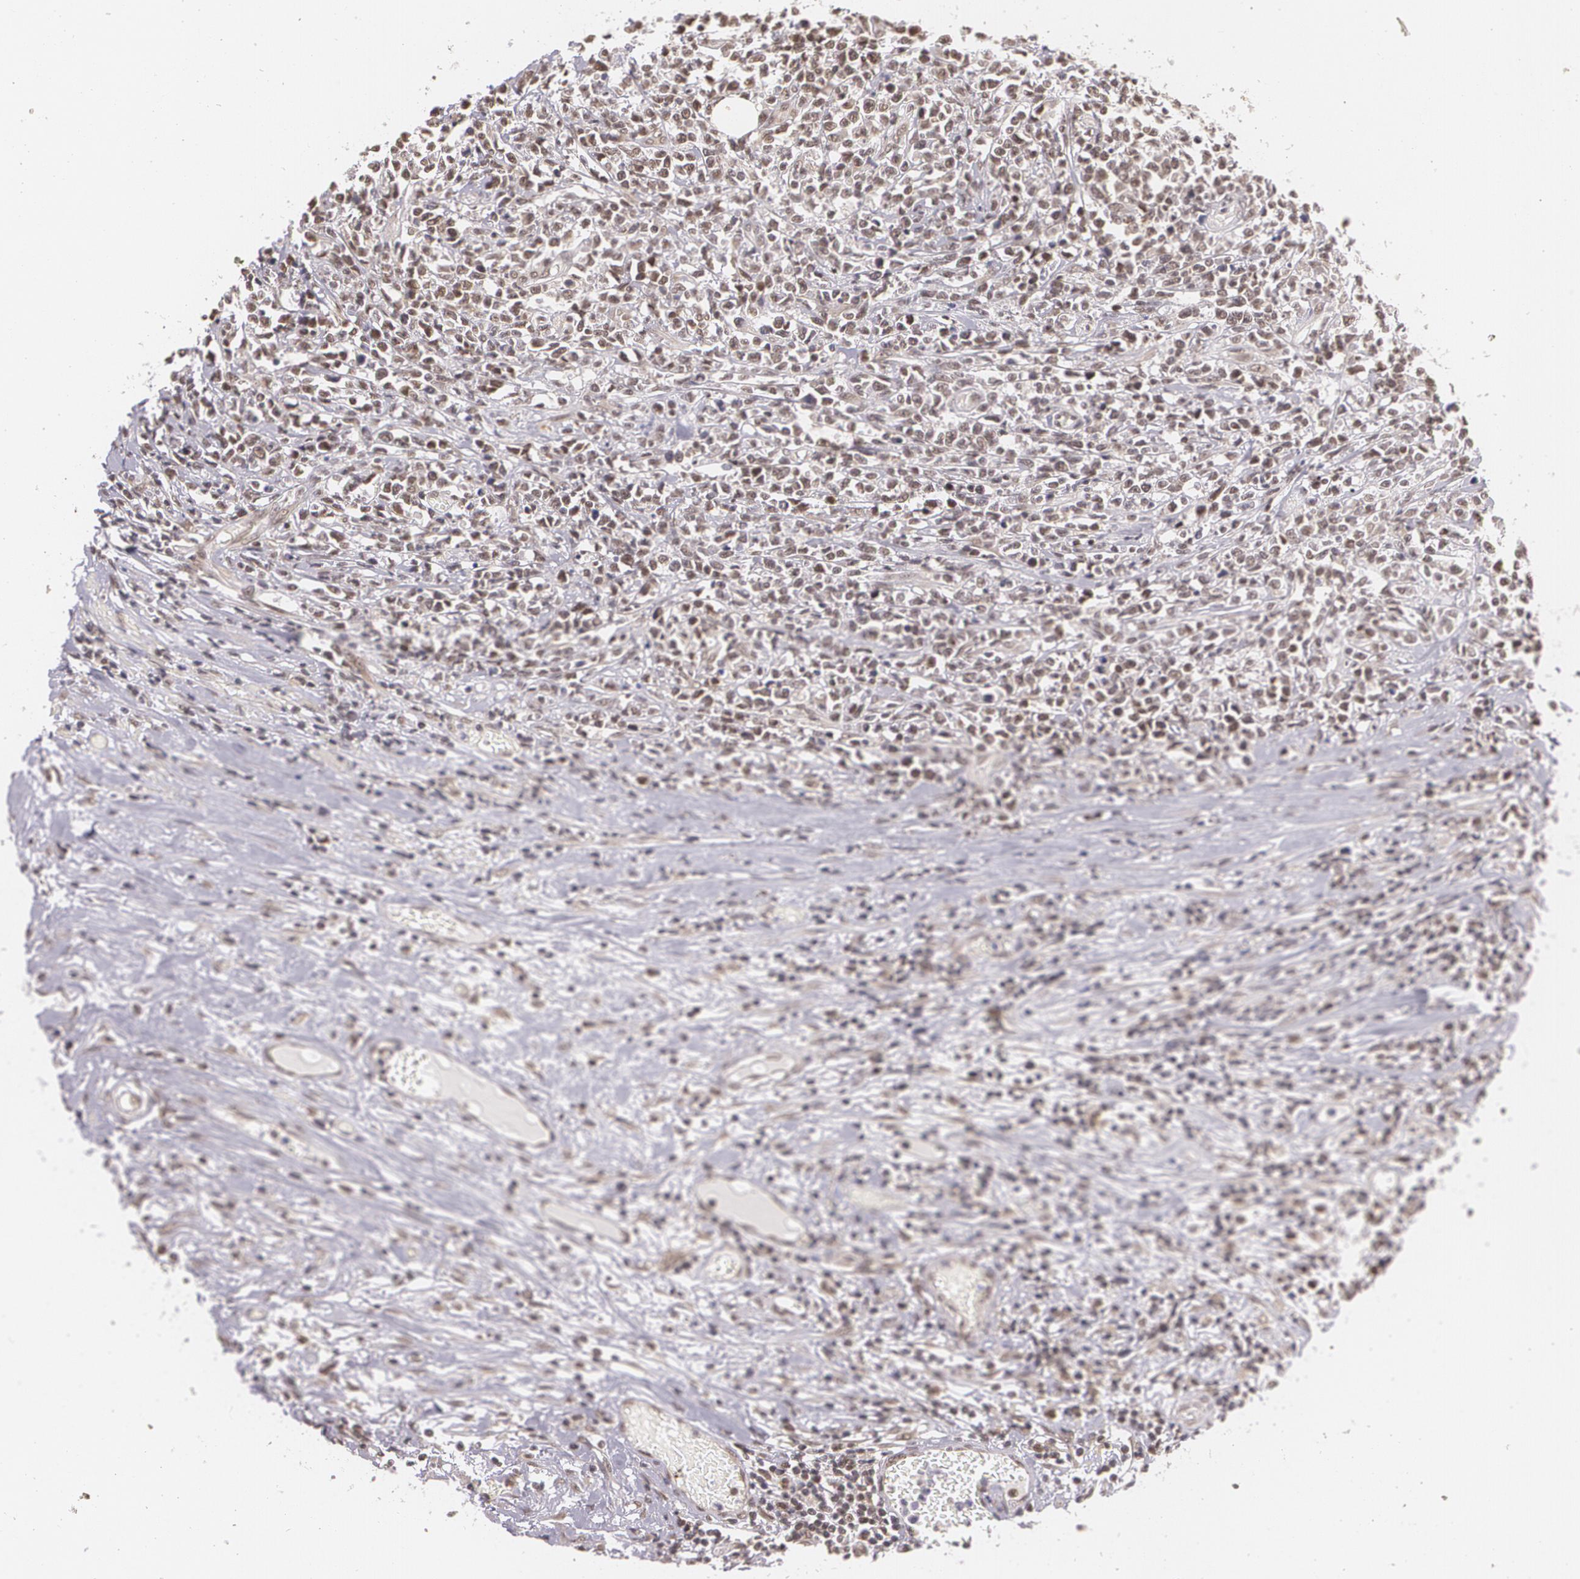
{"staining": {"intensity": "weak", "quantity": "25%-75%", "location": "nuclear"}, "tissue": "lymphoma", "cell_type": "Tumor cells", "image_type": "cancer", "snomed": [{"axis": "morphology", "description": "Malignant lymphoma, non-Hodgkin's type, High grade"}, {"axis": "topography", "description": "Colon"}], "caption": "There is low levels of weak nuclear staining in tumor cells of high-grade malignant lymphoma, non-Hodgkin's type, as demonstrated by immunohistochemical staining (brown color).", "gene": "ALX1", "patient": {"sex": "male", "age": 82}}